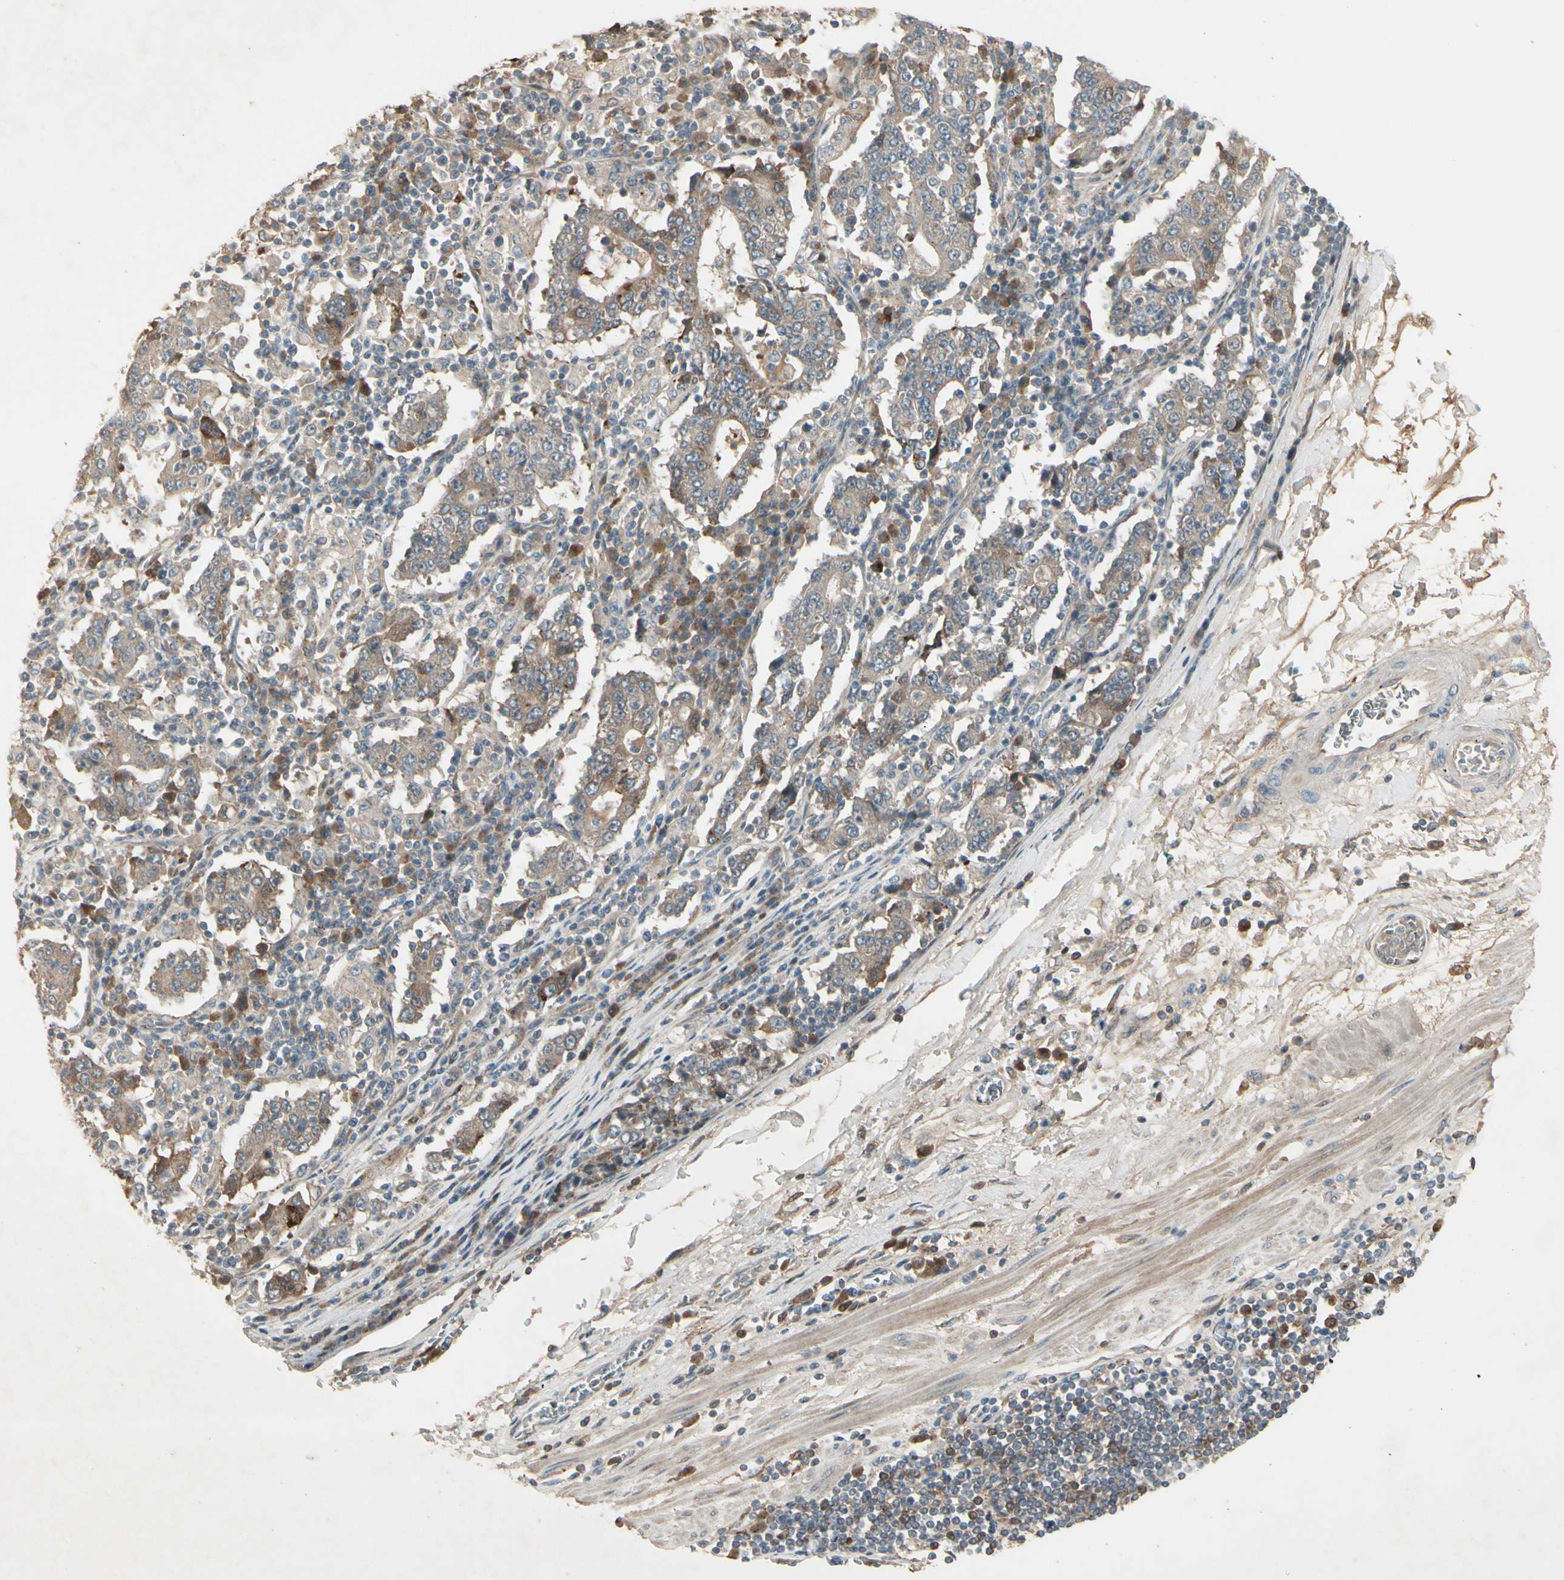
{"staining": {"intensity": "moderate", "quantity": "25%-75%", "location": "cytoplasmic/membranous"}, "tissue": "stomach cancer", "cell_type": "Tumor cells", "image_type": "cancer", "snomed": [{"axis": "morphology", "description": "Normal tissue, NOS"}, {"axis": "morphology", "description": "Adenocarcinoma, NOS"}, {"axis": "topography", "description": "Stomach, upper"}, {"axis": "topography", "description": "Stomach"}], "caption": "Immunohistochemical staining of stomach cancer exhibits medium levels of moderate cytoplasmic/membranous protein positivity in about 25%-75% of tumor cells. (DAB (3,3'-diaminobenzidine) IHC with brightfield microscopy, high magnification).", "gene": "FHDC1", "patient": {"sex": "male", "age": 59}}